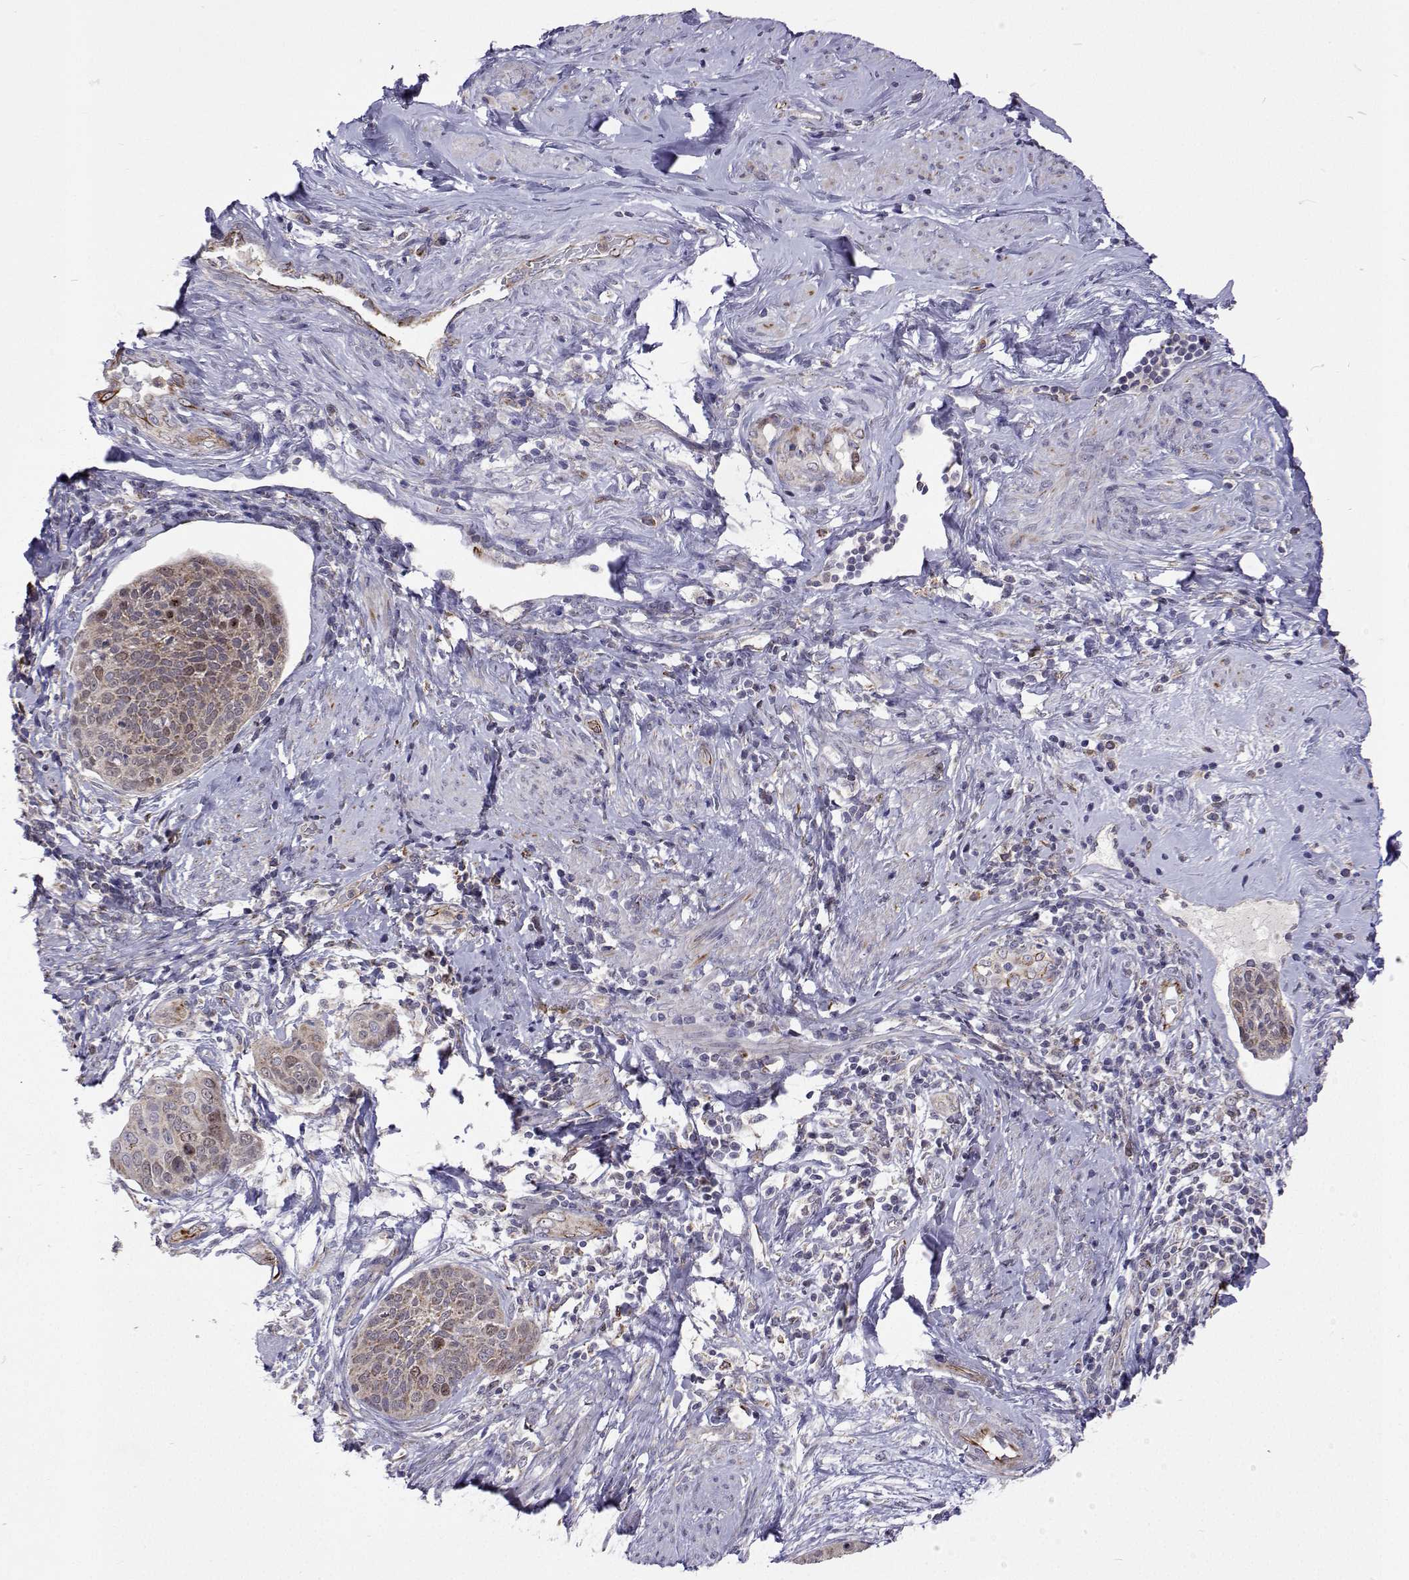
{"staining": {"intensity": "weak", "quantity": "25%-75%", "location": "cytoplasmic/membranous"}, "tissue": "cervical cancer", "cell_type": "Tumor cells", "image_type": "cancer", "snomed": [{"axis": "morphology", "description": "Squamous cell carcinoma, NOS"}, {"axis": "topography", "description": "Cervix"}], "caption": "Cervical squamous cell carcinoma stained for a protein demonstrates weak cytoplasmic/membranous positivity in tumor cells.", "gene": "DHTKD1", "patient": {"sex": "female", "age": 69}}